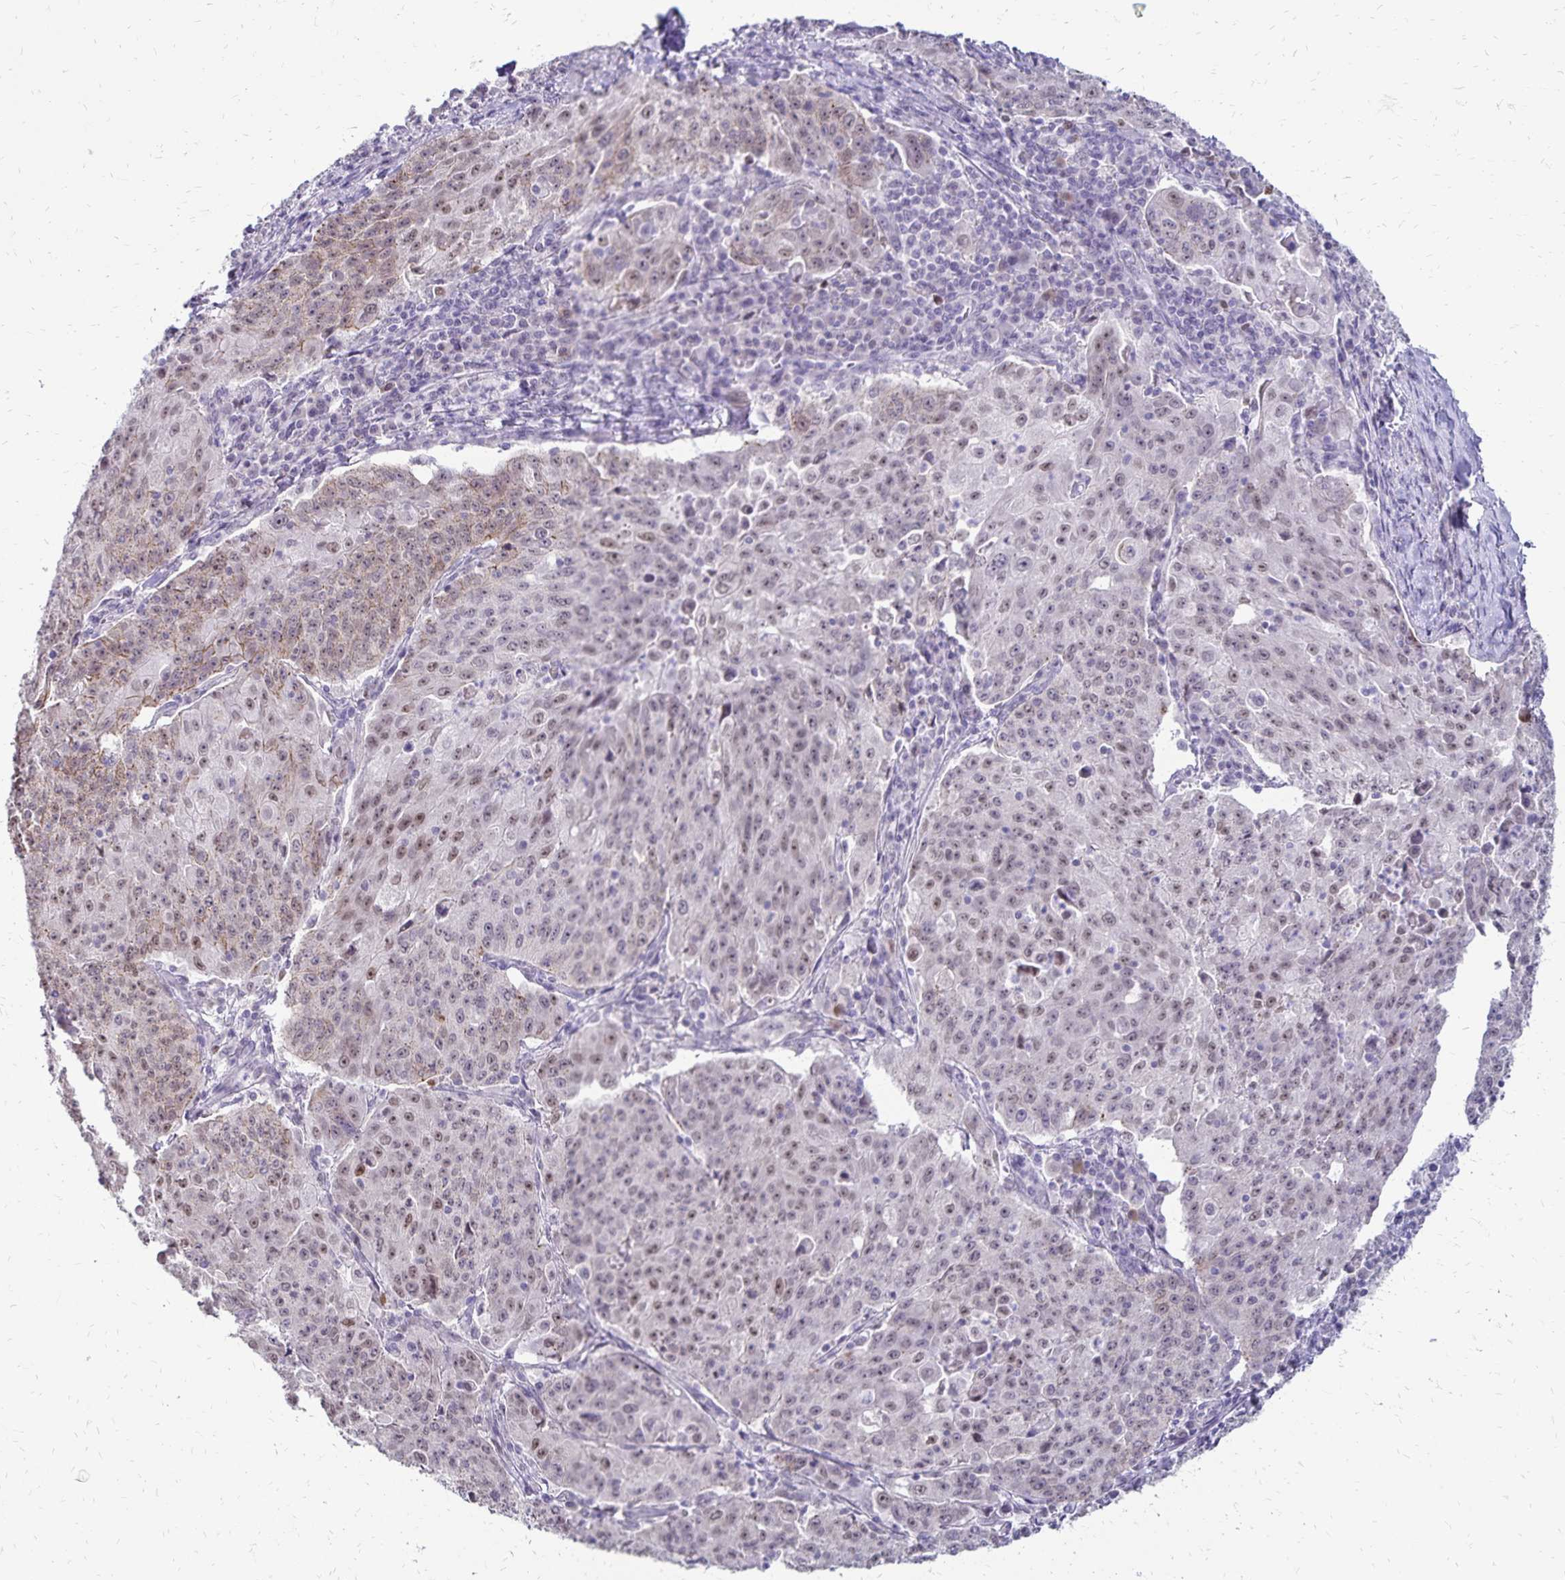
{"staining": {"intensity": "weak", "quantity": "25%-75%", "location": "nuclear"}, "tissue": "lung cancer", "cell_type": "Tumor cells", "image_type": "cancer", "snomed": [{"axis": "morphology", "description": "Squamous cell carcinoma, NOS"}, {"axis": "morphology", "description": "Squamous cell carcinoma, metastatic, NOS"}, {"axis": "topography", "description": "Bronchus"}, {"axis": "topography", "description": "Lung"}], "caption": "Metastatic squamous cell carcinoma (lung) stained for a protein (brown) demonstrates weak nuclear positive staining in about 25%-75% of tumor cells.", "gene": "POLB", "patient": {"sex": "male", "age": 62}}